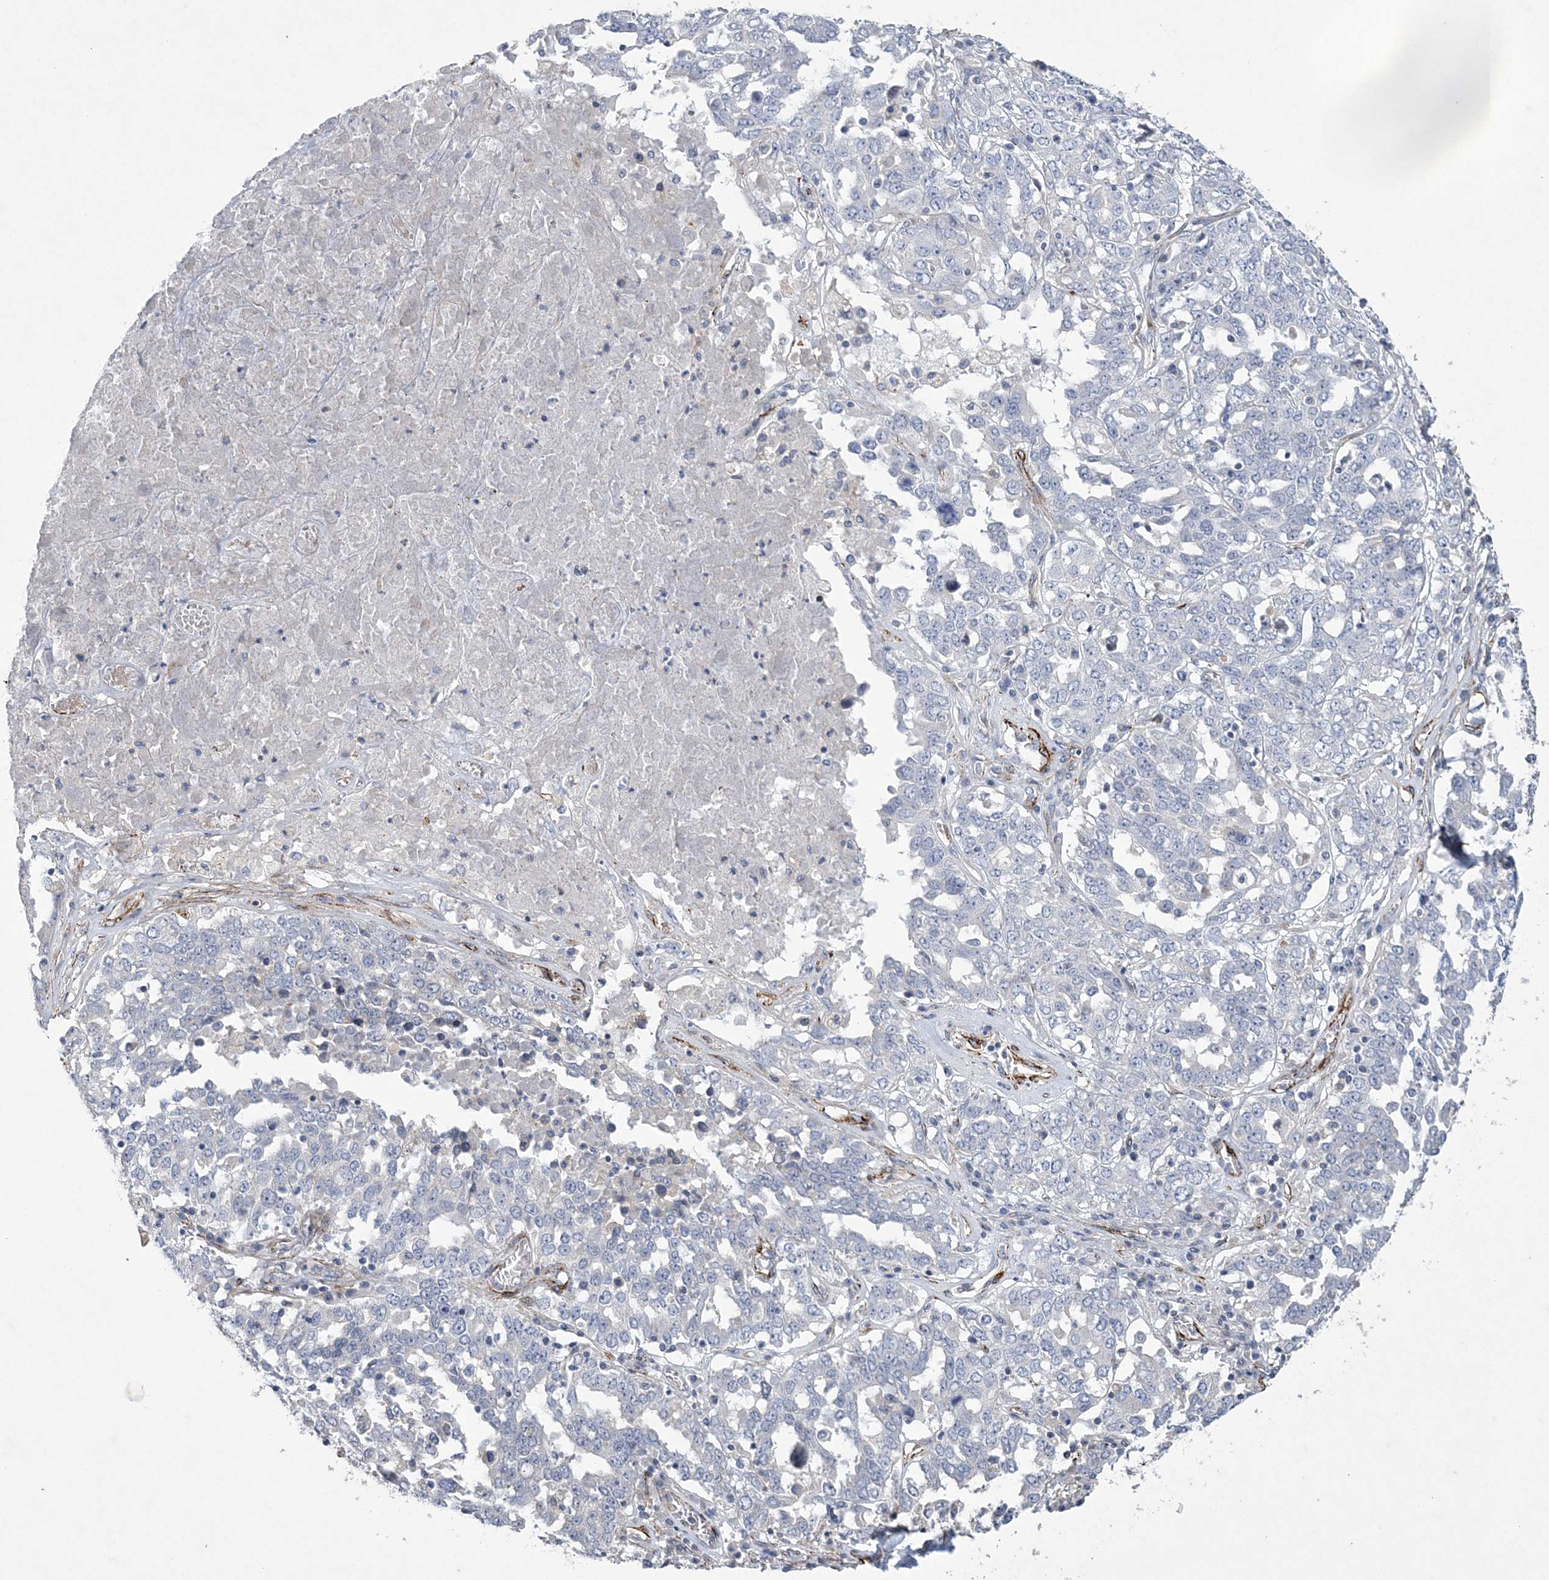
{"staining": {"intensity": "negative", "quantity": "none", "location": "none"}, "tissue": "ovarian cancer", "cell_type": "Tumor cells", "image_type": "cancer", "snomed": [{"axis": "morphology", "description": "Carcinoma, endometroid"}, {"axis": "topography", "description": "Ovary"}], "caption": "The histopathology image shows no staining of tumor cells in ovarian cancer.", "gene": "ARSJ", "patient": {"sex": "female", "age": 62}}